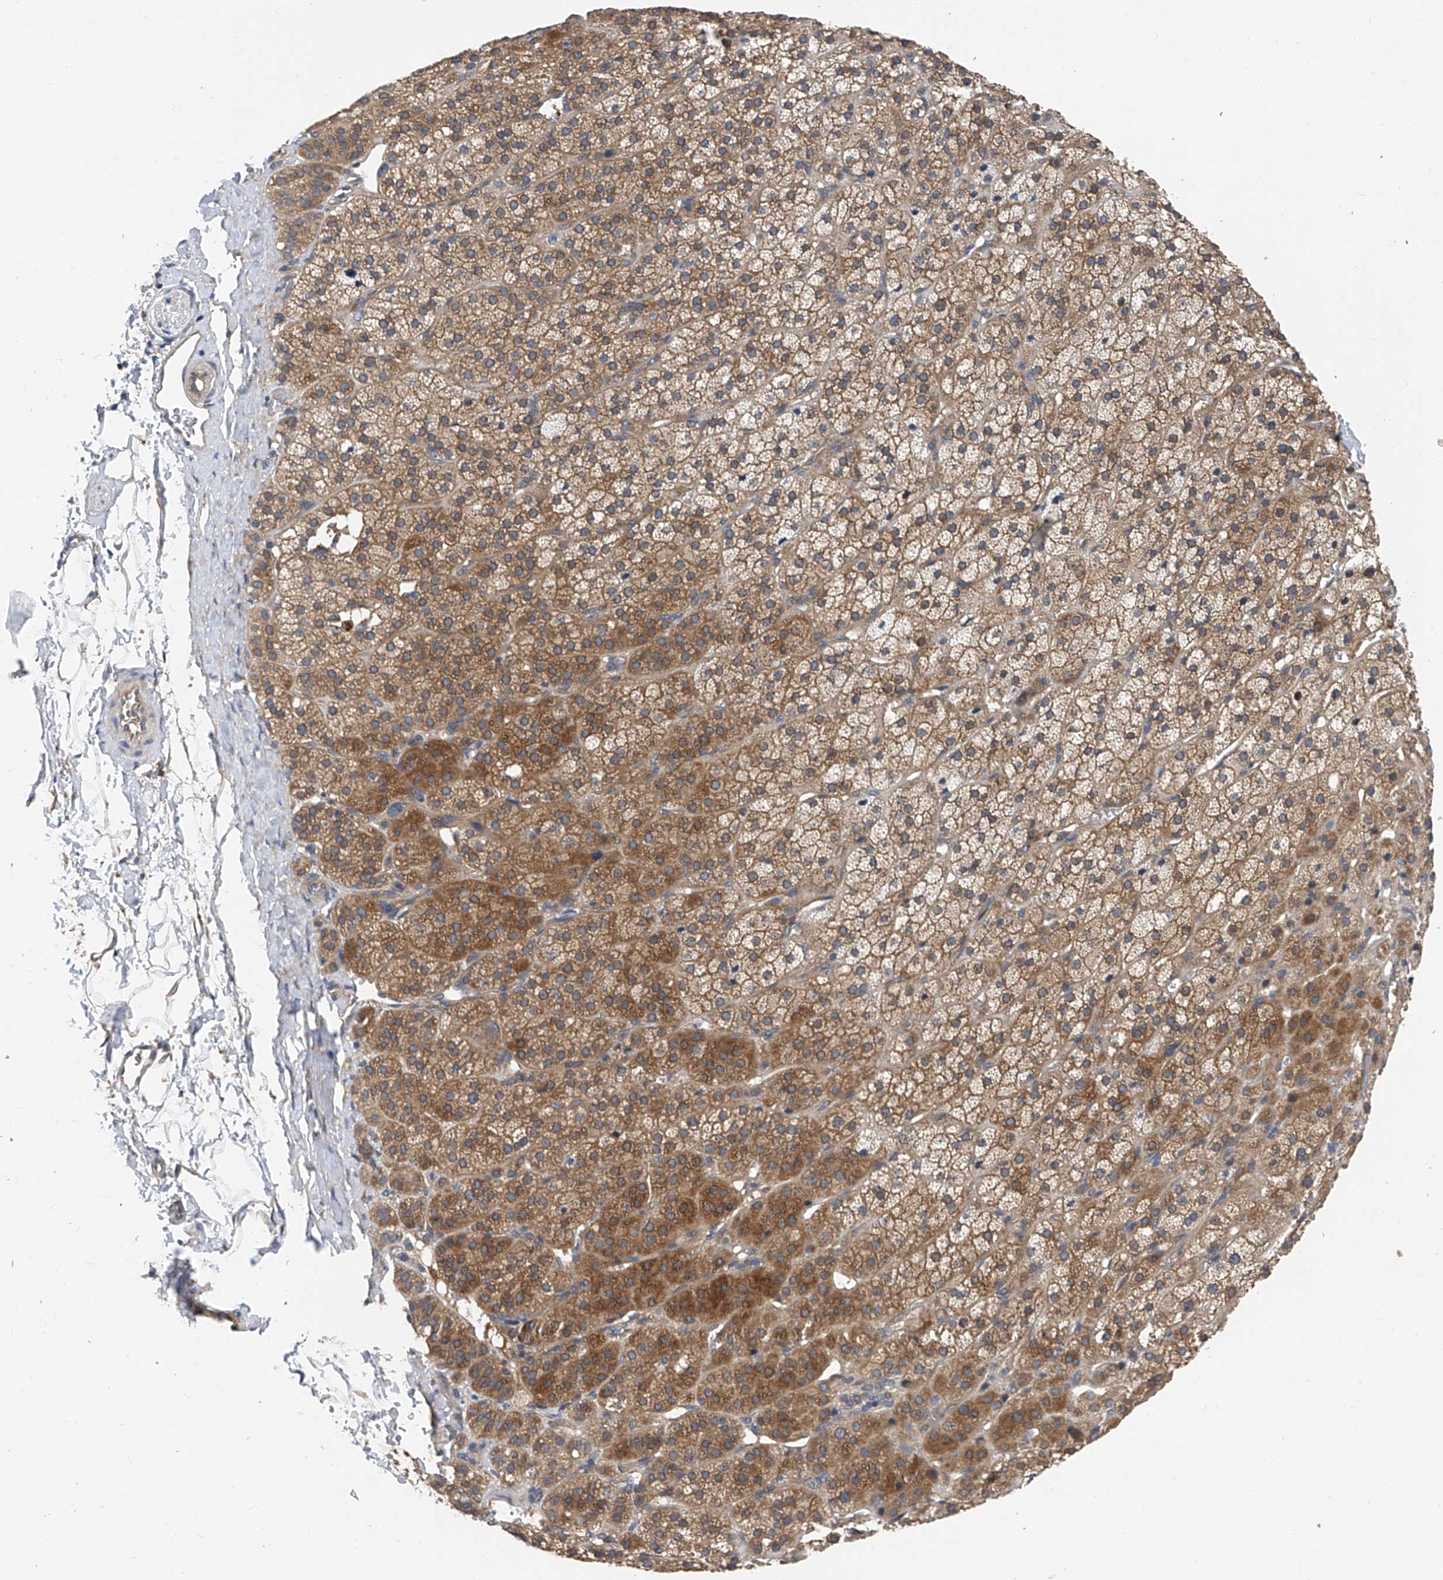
{"staining": {"intensity": "moderate", "quantity": "25%-75%", "location": "cytoplasmic/membranous"}, "tissue": "adrenal gland", "cell_type": "Glandular cells", "image_type": "normal", "snomed": [{"axis": "morphology", "description": "Normal tissue, NOS"}, {"axis": "topography", "description": "Adrenal gland"}], "caption": "Adrenal gland stained with immunohistochemistry (IHC) demonstrates moderate cytoplasmic/membranous expression in about 25%-75% of glandular cells. The staining was performed using DAB to visualize the protein expression in brown, while the nuclei were stained in blue with hematoxylin (Magnification: 20x).", "gene": "PTK2", "patient": {"sex": "female", "age": 57}}